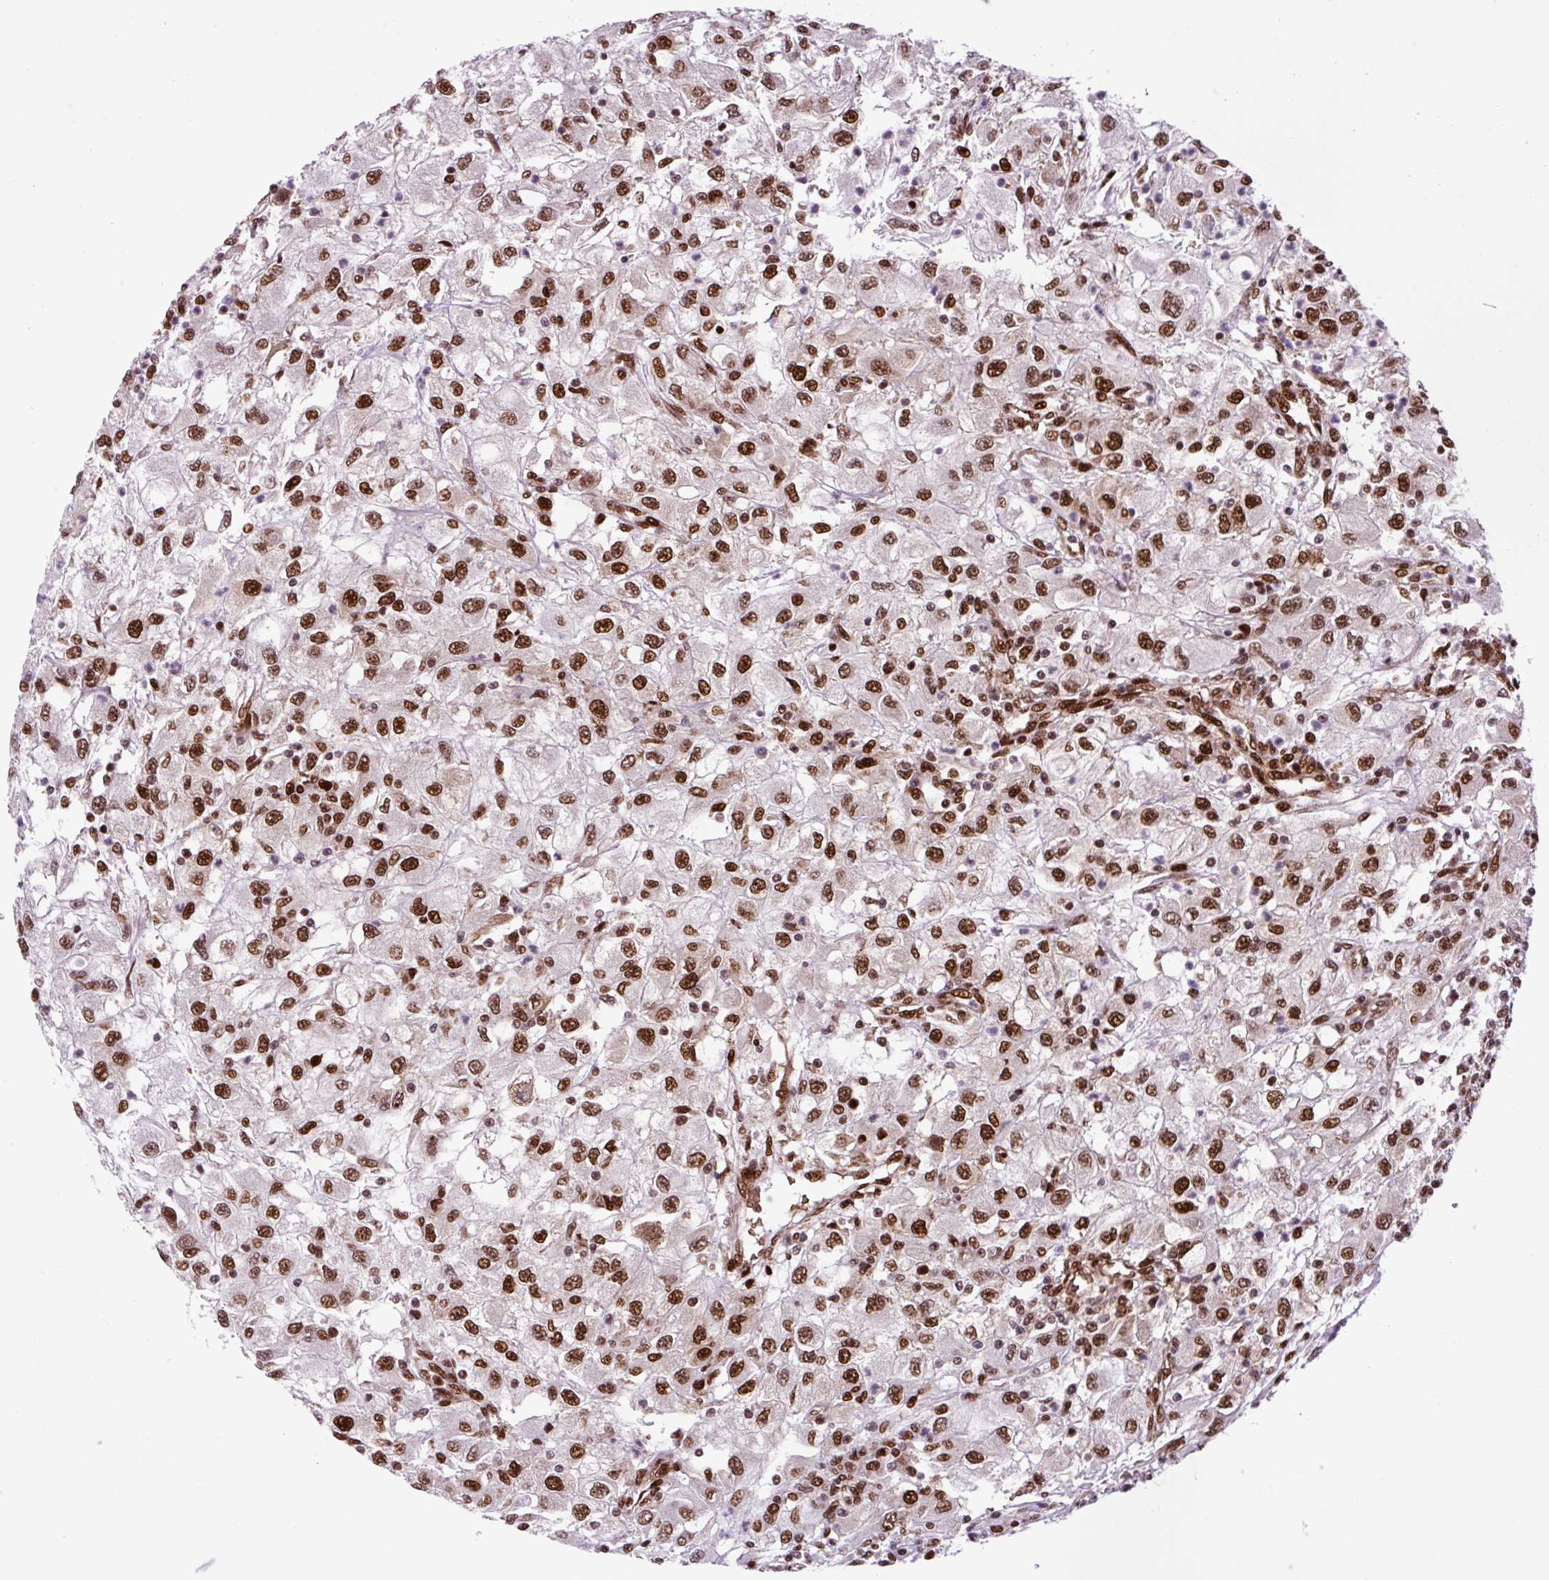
{"staining": {"intensity": "moderate", "quantity": ">75%", "location": "nuclear"}, "tissue": "renal cancer", "cell_type": "Tumor cells", "image_type": "cancer", "snomed": [{"axis": "morphology", "description": "Adenocarcinoma, NOS"}, {"axis": "topography", "description": "Kidney"}], "caption": "An image of renal cancer stained for a protein shows moderate nuclear brown staining in tumor cells.", "gene": "FUS", "patient": {"sex": "female", "age": 67}}